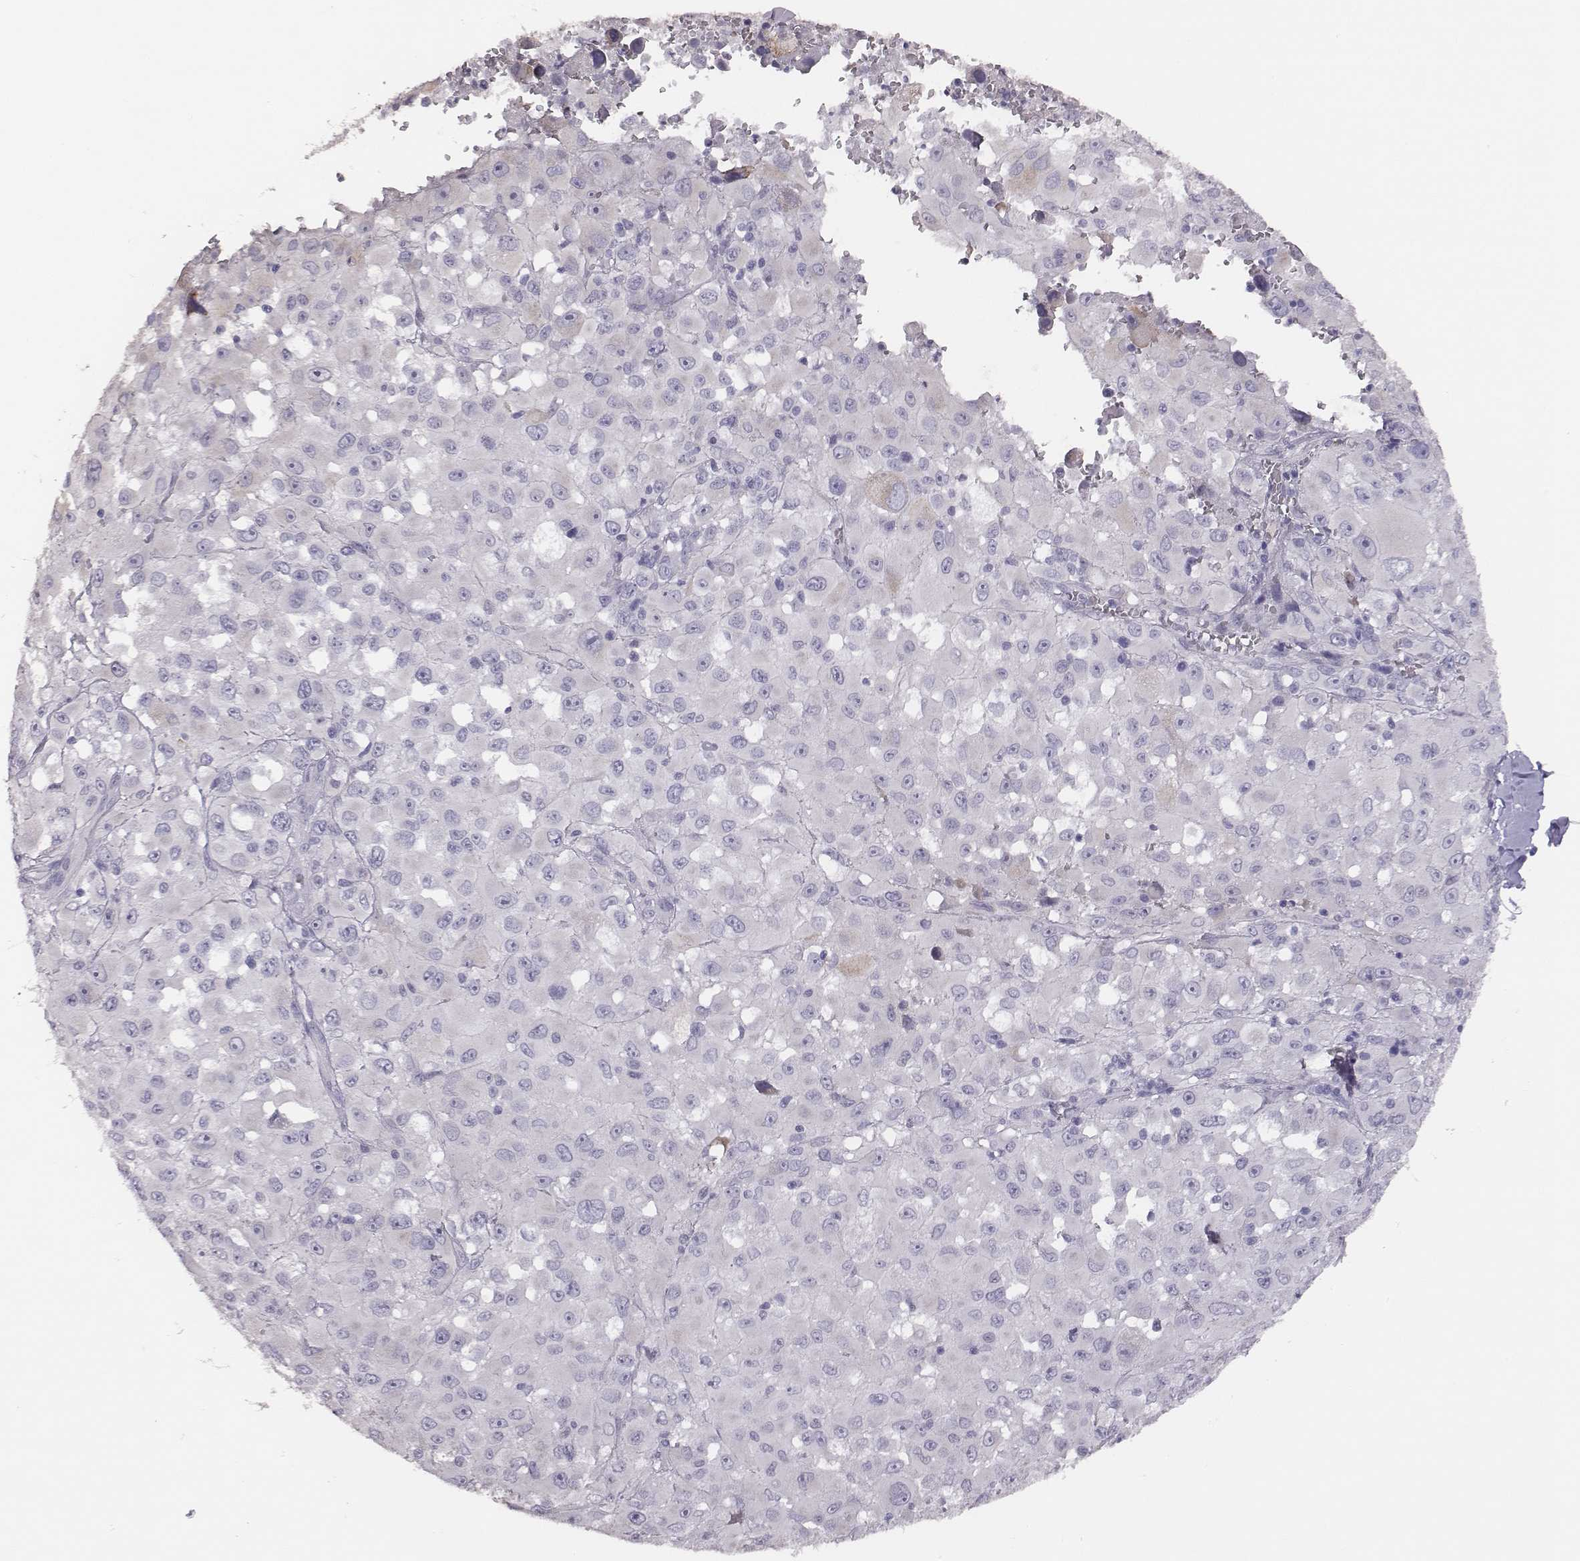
{"staining": {"intensity": "negative", "quantity": "none", "location": "none"}, "tissue": "melanoma", "cell_type": "Tumor cells", "image_type": "cancer", "snomed": [{"axis": "morphology", "description": "Malignant melanoma, Metastatic site"}, {"axis": "topography", "description": "Lymph node"}], "caption": "Tumor cells are negative for brown protein staining in malignant melanoma (metastatic site).", "gene": "GUCA1A", "patient": {"sex": "male", "age": 50}}